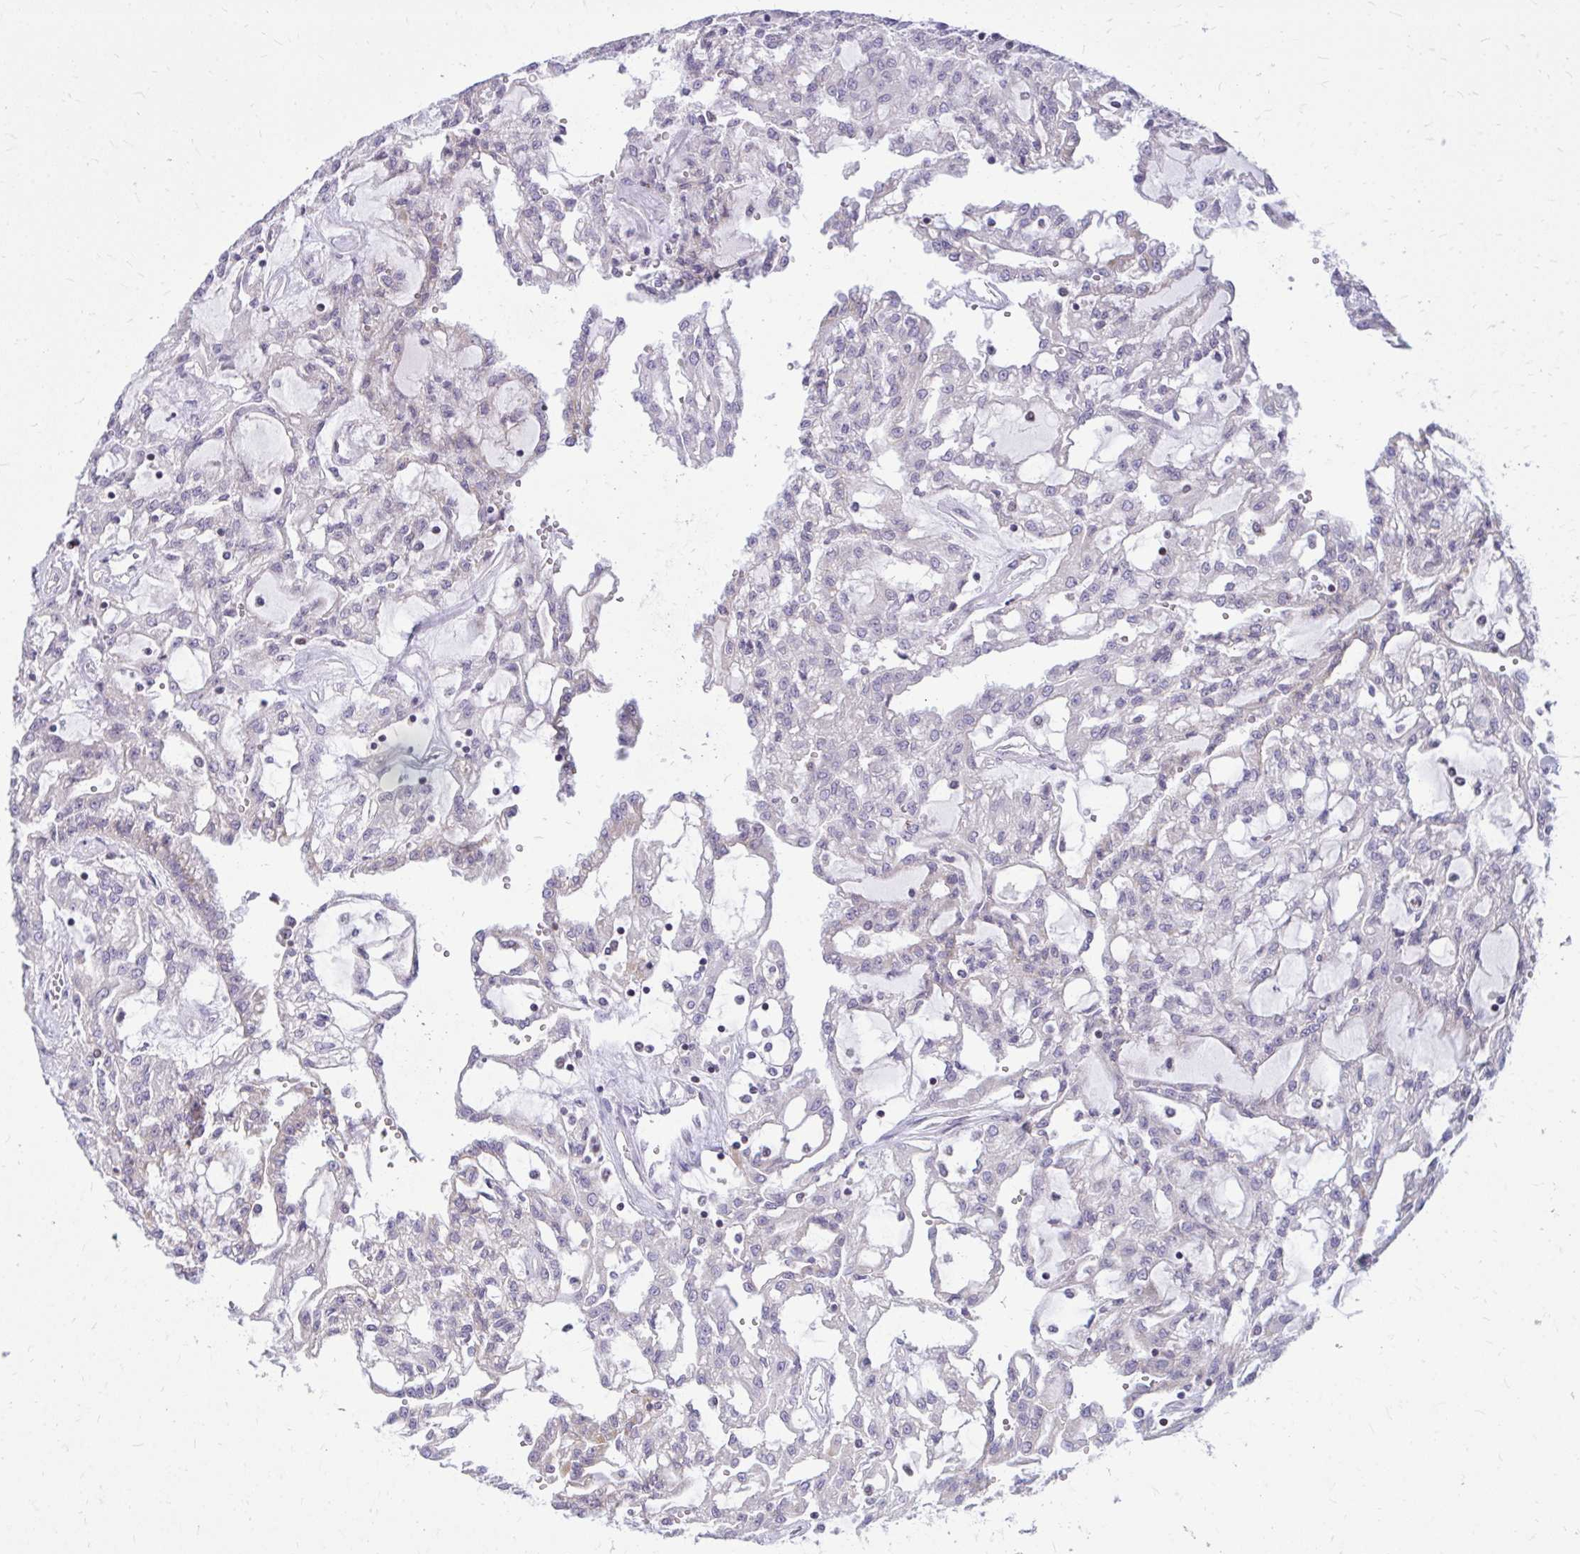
{"staining": {"intensity": "negative", "quantity": "none", "location": "none"}, "tissue": "renal cancer", "cell_type": "Tumor cells", "image_type": "cancer", "snomed": [{"axis": "morphology", "description": "Adenocarcinoma, NOS"}, {"axis": "topography", "description": "Kidney"}], "caption": "Renal cancer was stained to show a protein in brown. There is no significant positivity in tumor cells.", "gene": "RPS6KA2", "patient": {"sex": "male", "age": 63}}